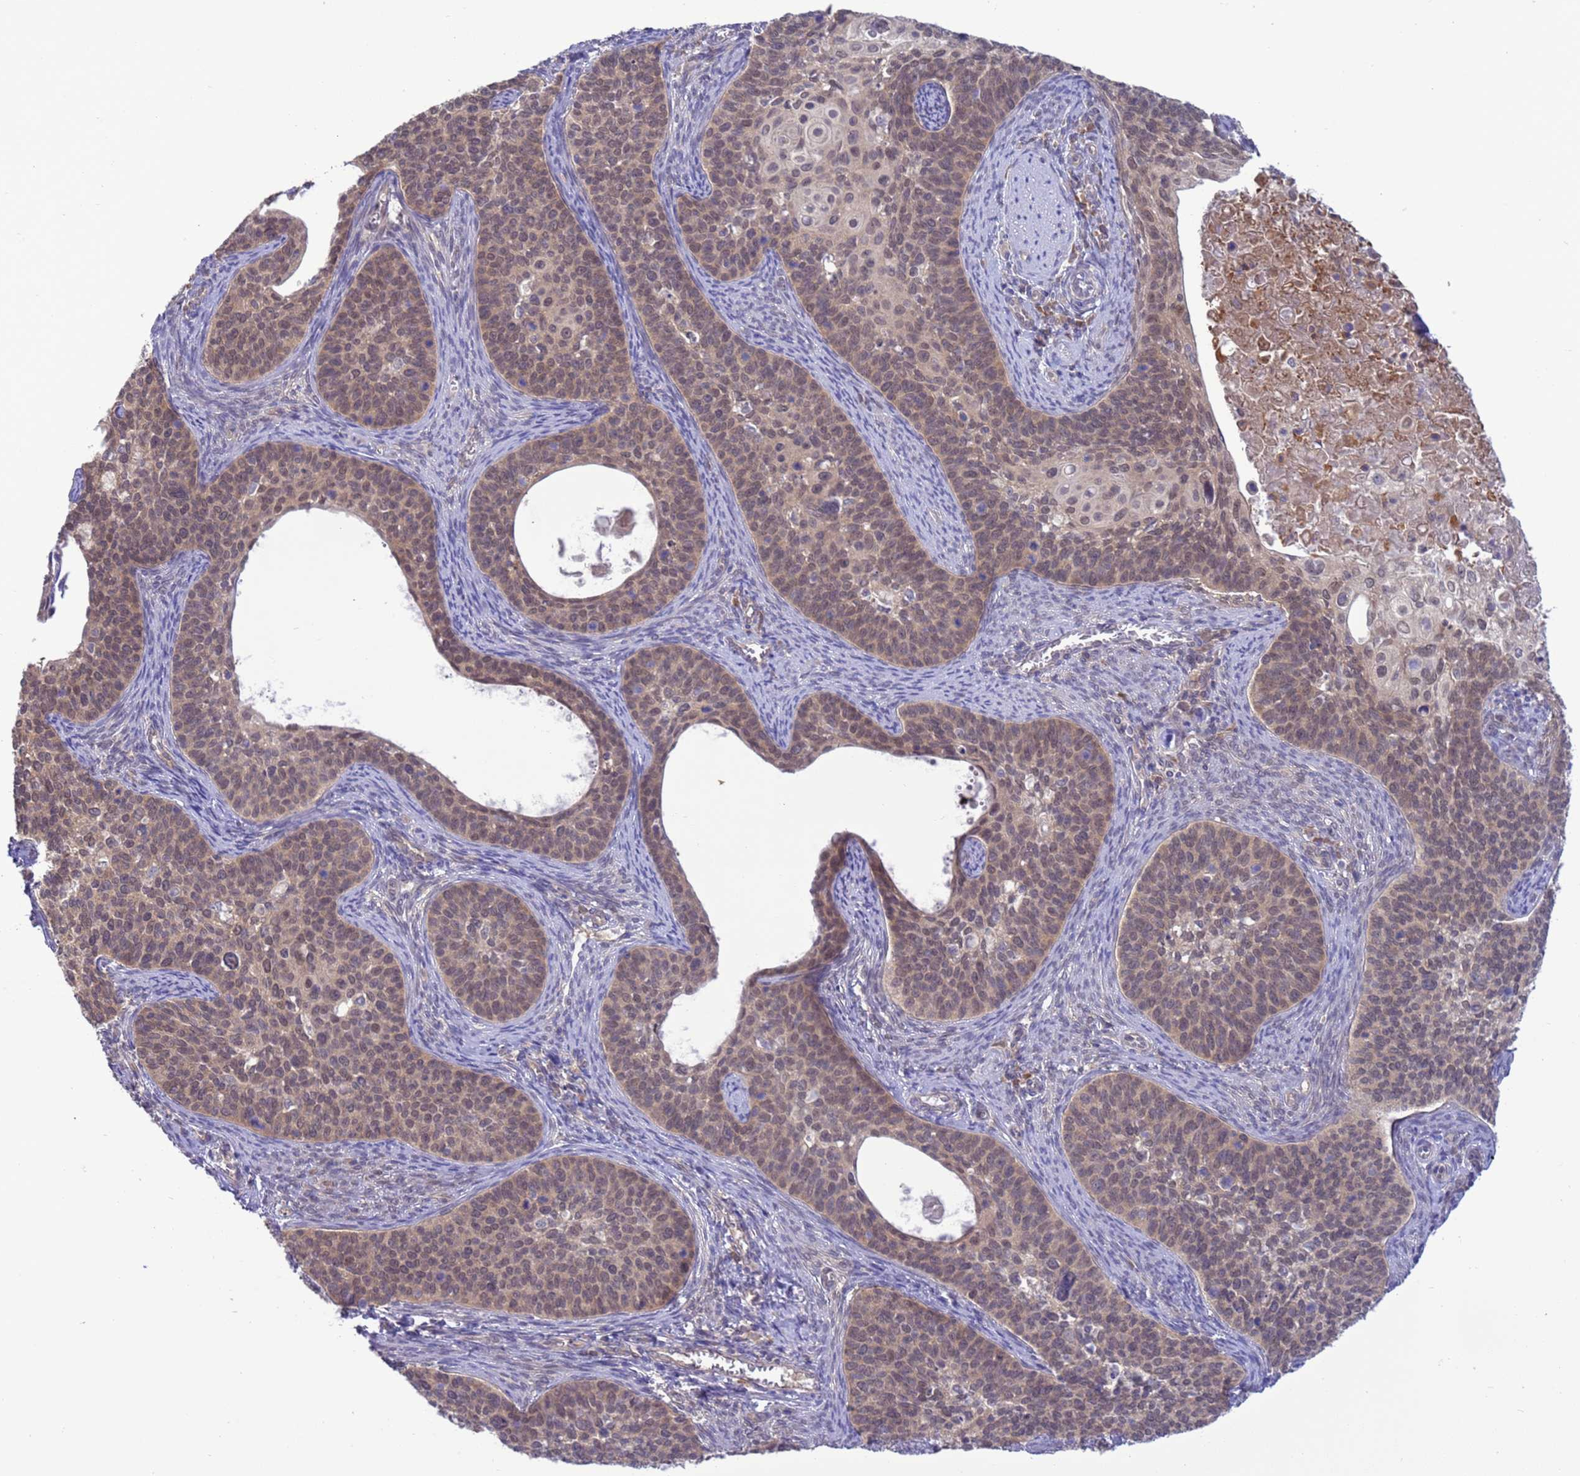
{"staining": {"intensity": "weak", "quantity": ">75%", "location": "nuclear"}, "tissue": "cervical cancer", "cell_type": "Tumor cells", "image_type": "cancer", "snomed": [{"axis": "morphology", "description": "Squamous cell carcinoma, NOS"}, {"axis": "topography", "description": "Cervix"}], "caption": "Brown immunohistochemical staining in human cervical cancer exhibits weak nuclear positivity in about >75% of tumor cells. (Stains: DAB in brown, nuclei in blue, Microscopy: brightfield microscopy at high magnification).", "gene": "ZNF461", "patient": {"sex": "female", "age": 33}}